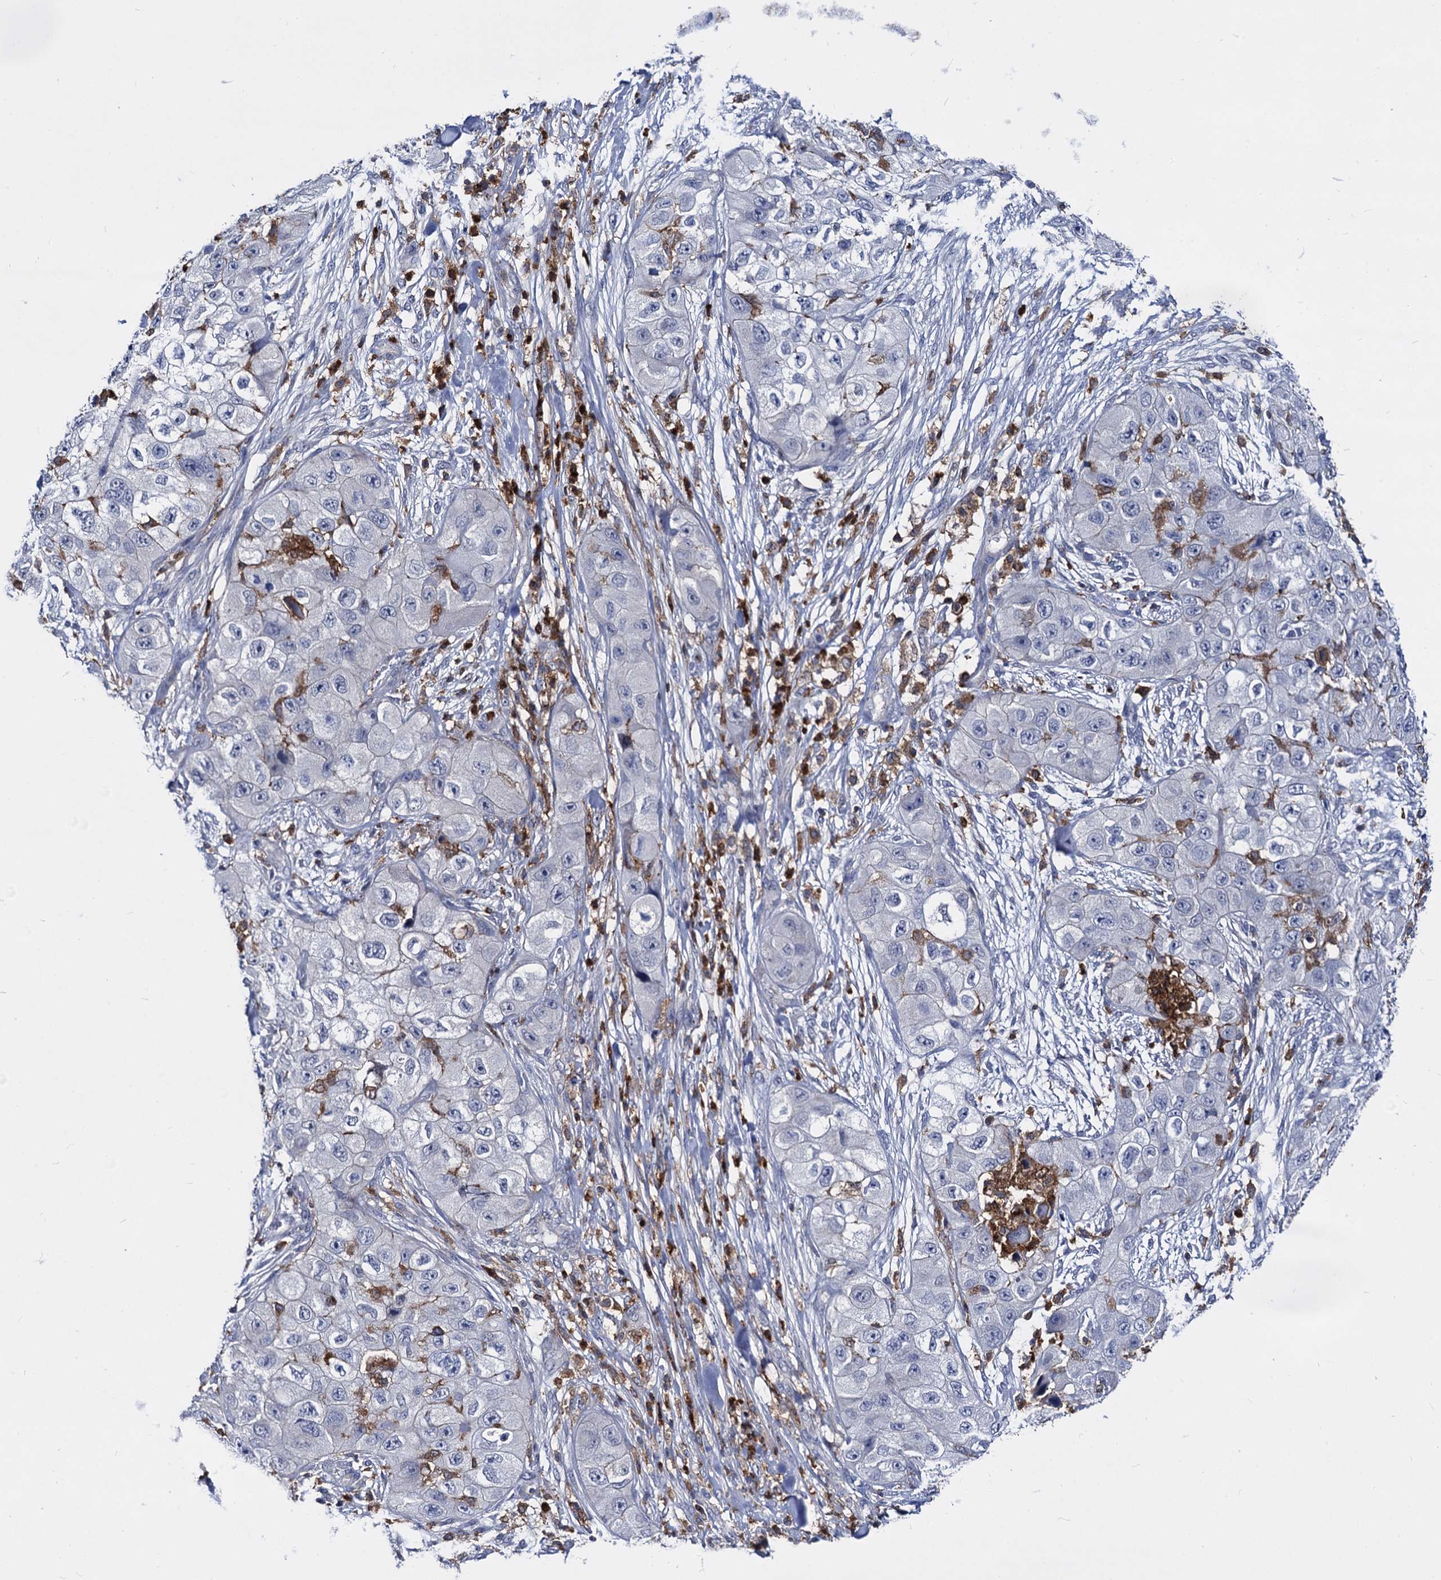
{"staining": {"intensity": "negative", "quantity": "none", "location": "none"}, "tissue": "skin cancer", "cell_type": "Tumor cells", "image_type": "cancer", "snomed": [{"axis": "morphology", "description": "Squamous cell carcinoma, NOS"}, {"axis": "topography", "description": "Skin"}, {"axis": "topography", "description": "Subcutis"}], "caption": "IHC of skin cancer reveals no expression in tumor cells.", "gene": "RHOG", "patient": {"sex": "male", "age": 73}}